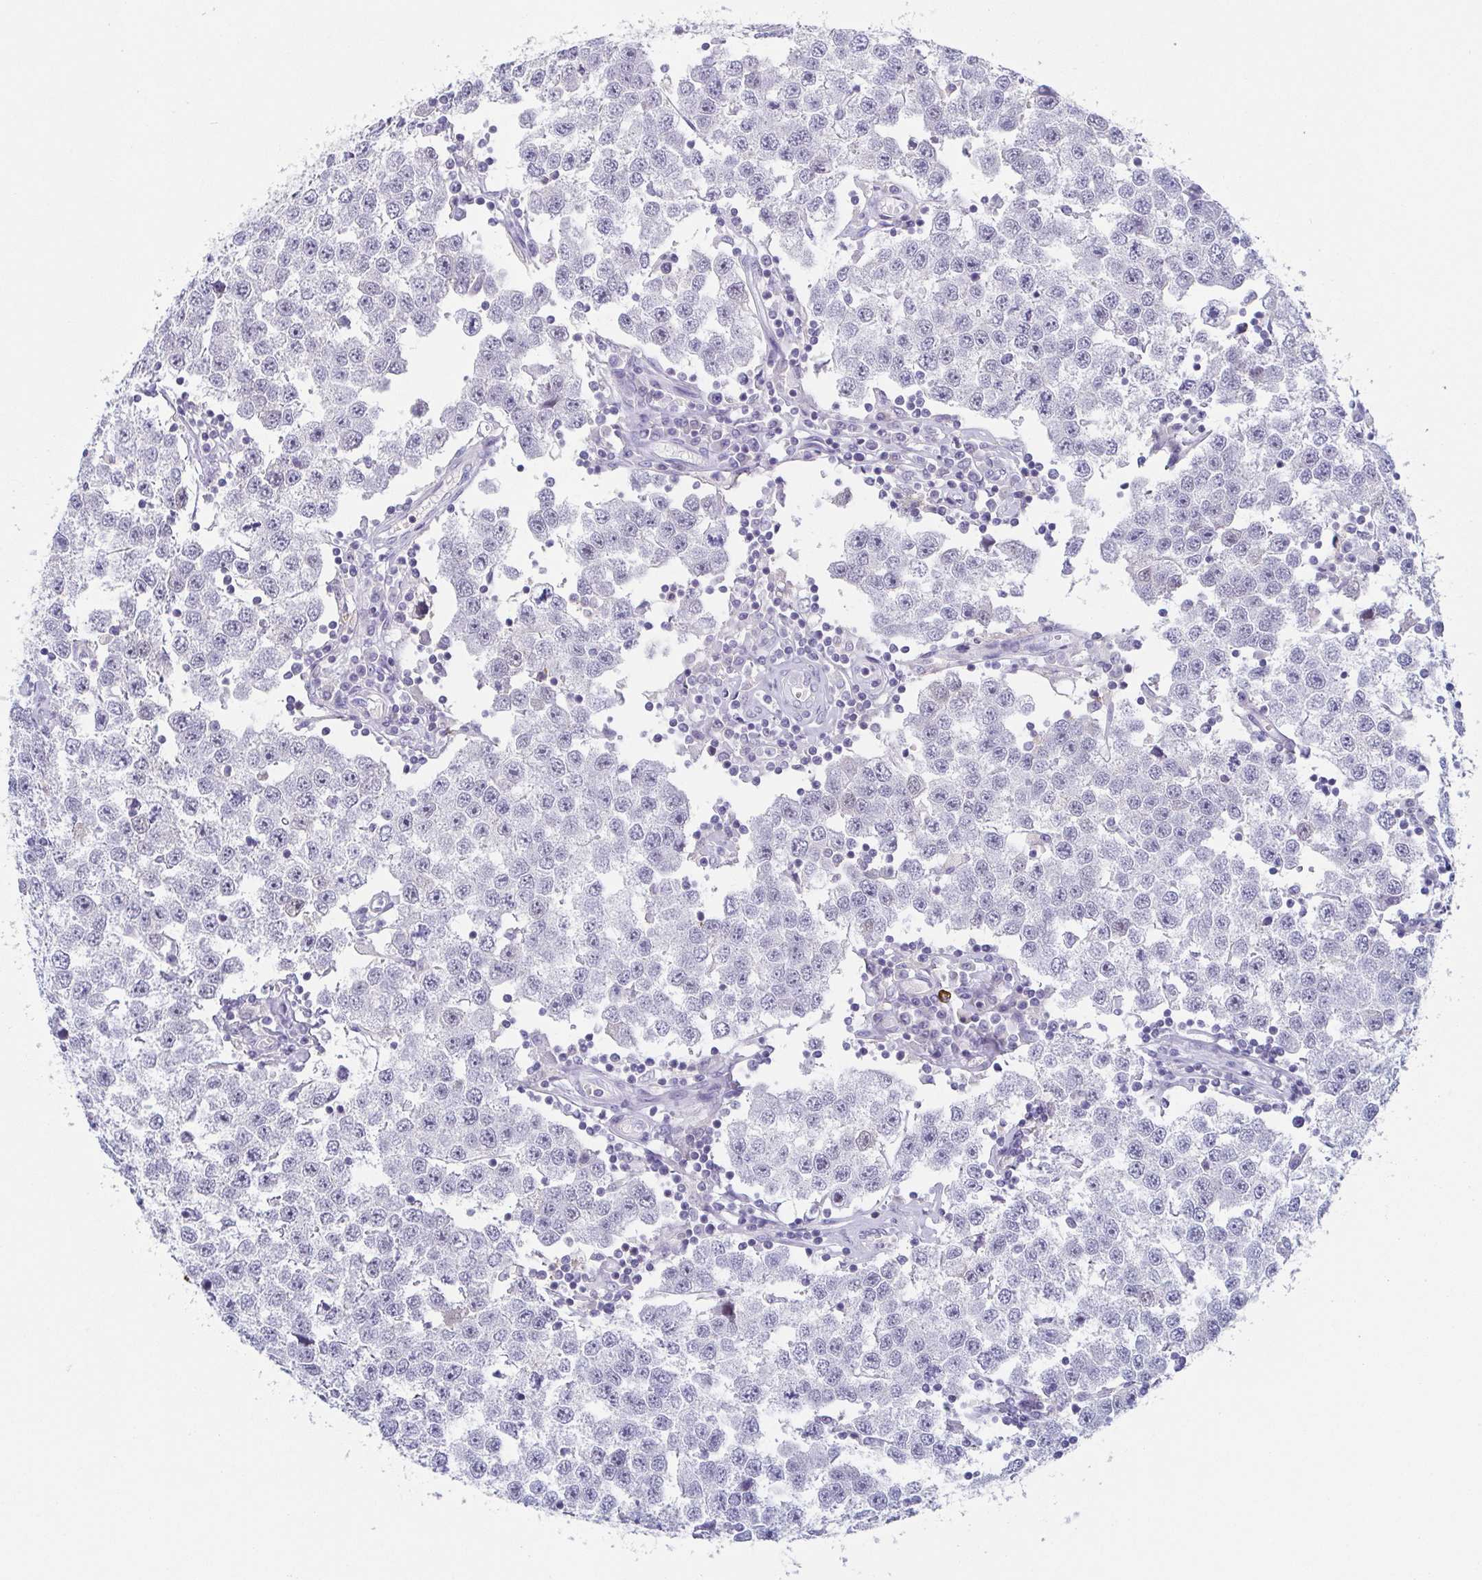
{"staining": {"intensity": "negative", "quantity": "none", "location": "none"}, "tissue": "testis cancer", "cell_type": "Tumor cells", "image_type": "cancer", "snomed": [{"axis": "morphology", "description": "Seminoma, NOS"}, {"axis": "topography", "description": "Testis"}], "caption": "This is an IHC image of testis seminoma. There is no positivity in tumor cells.", "gene": "RHOV", "patient": {"sex": "male", "age": 34}}